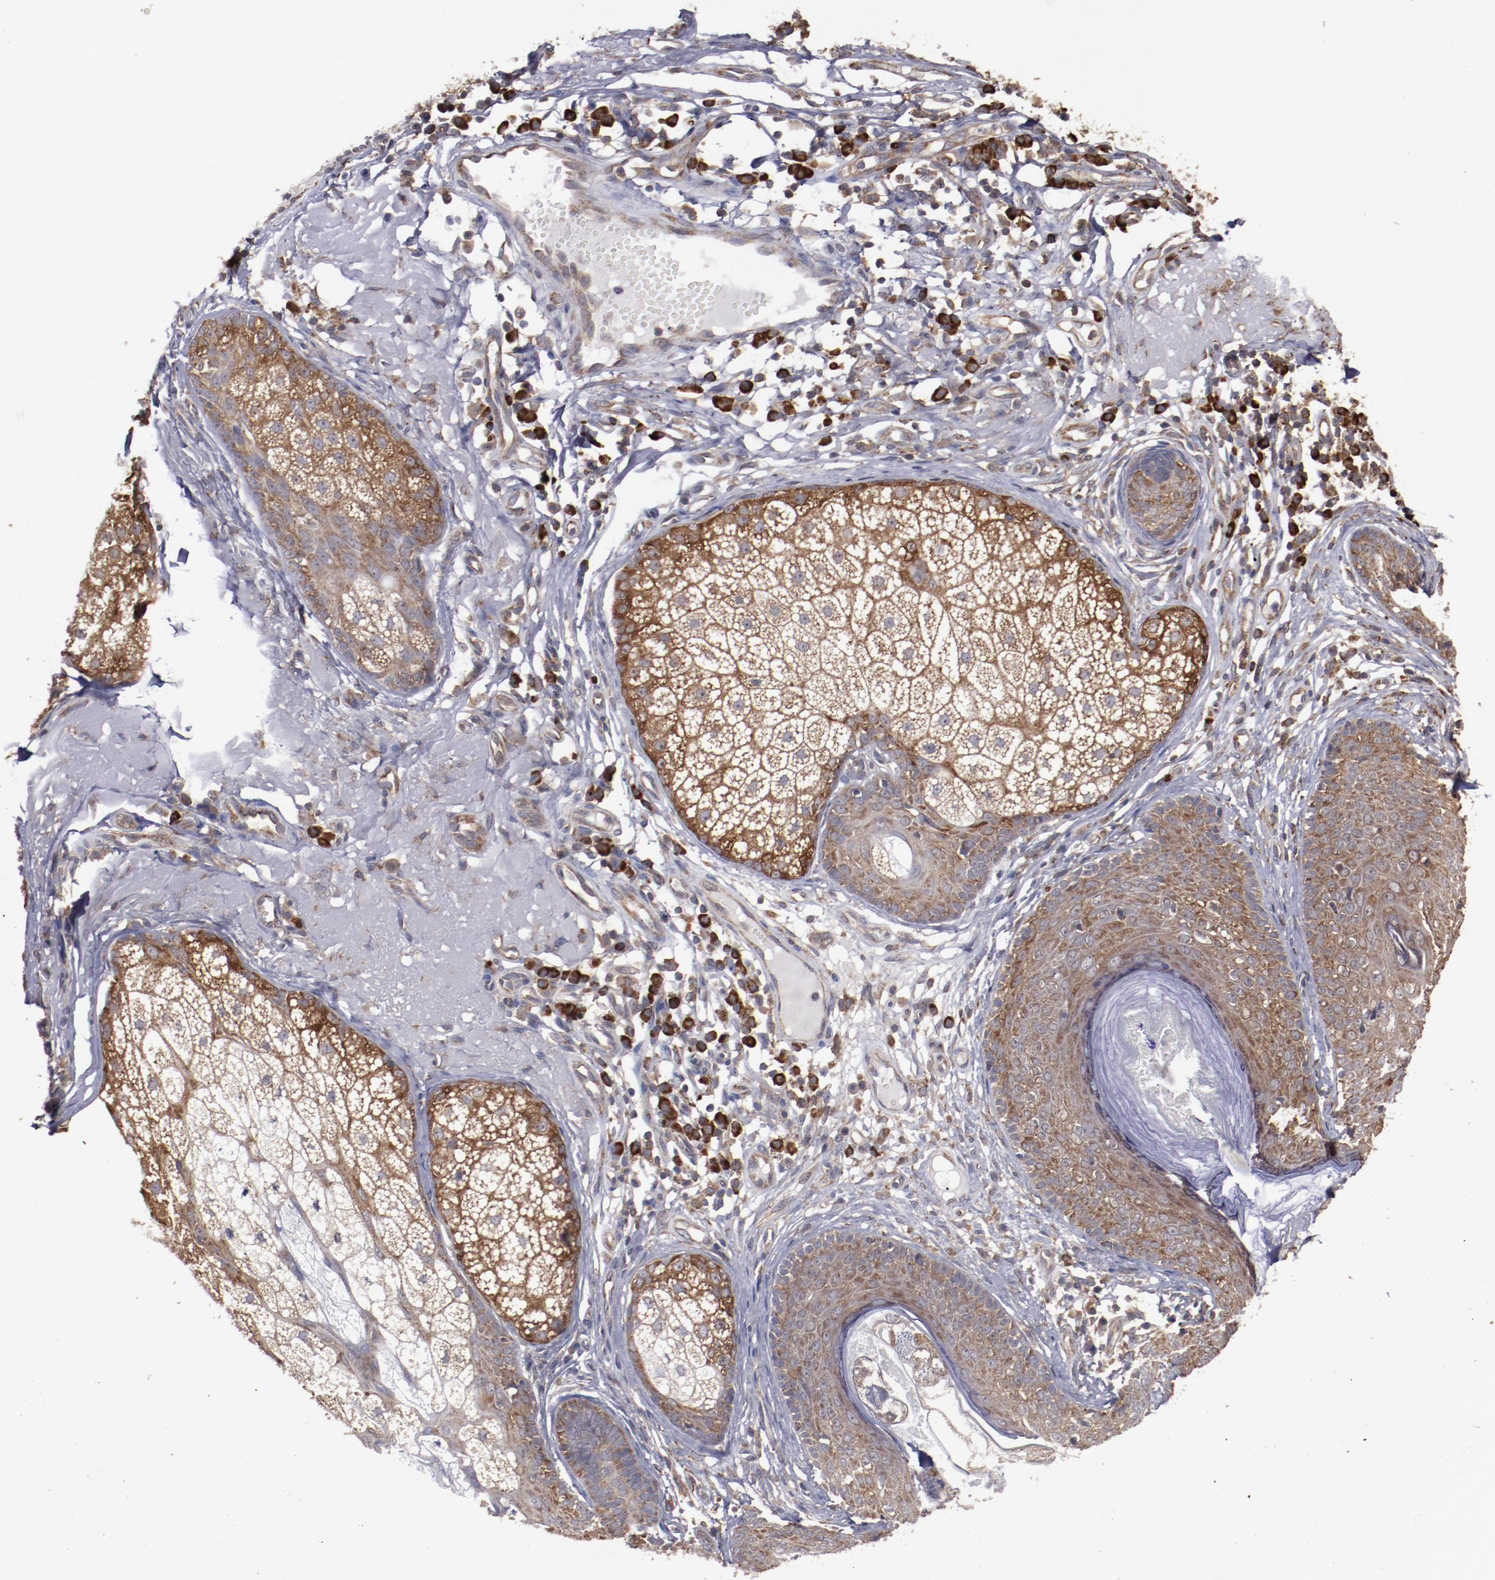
{"staining": {"intensity": "strong", "quantity": ">75%", "location": "cytoplasmic/membranous"}, "tissue": "skin cancer", "cell_type": "Tumor cells", "image_type": "cancer", "snomed": [{"axis": "morphology", "description": "Basal cell carcinoma"}, {"axis": "topography", "description": "Skin"}], "caption": "Tumor cells show strong cytoplasmic/membranous positivity in approximately >75% of cells in skin cancer.", "gene": "RPS4Y1", "patient": {"sex": "male", "age": 74}}